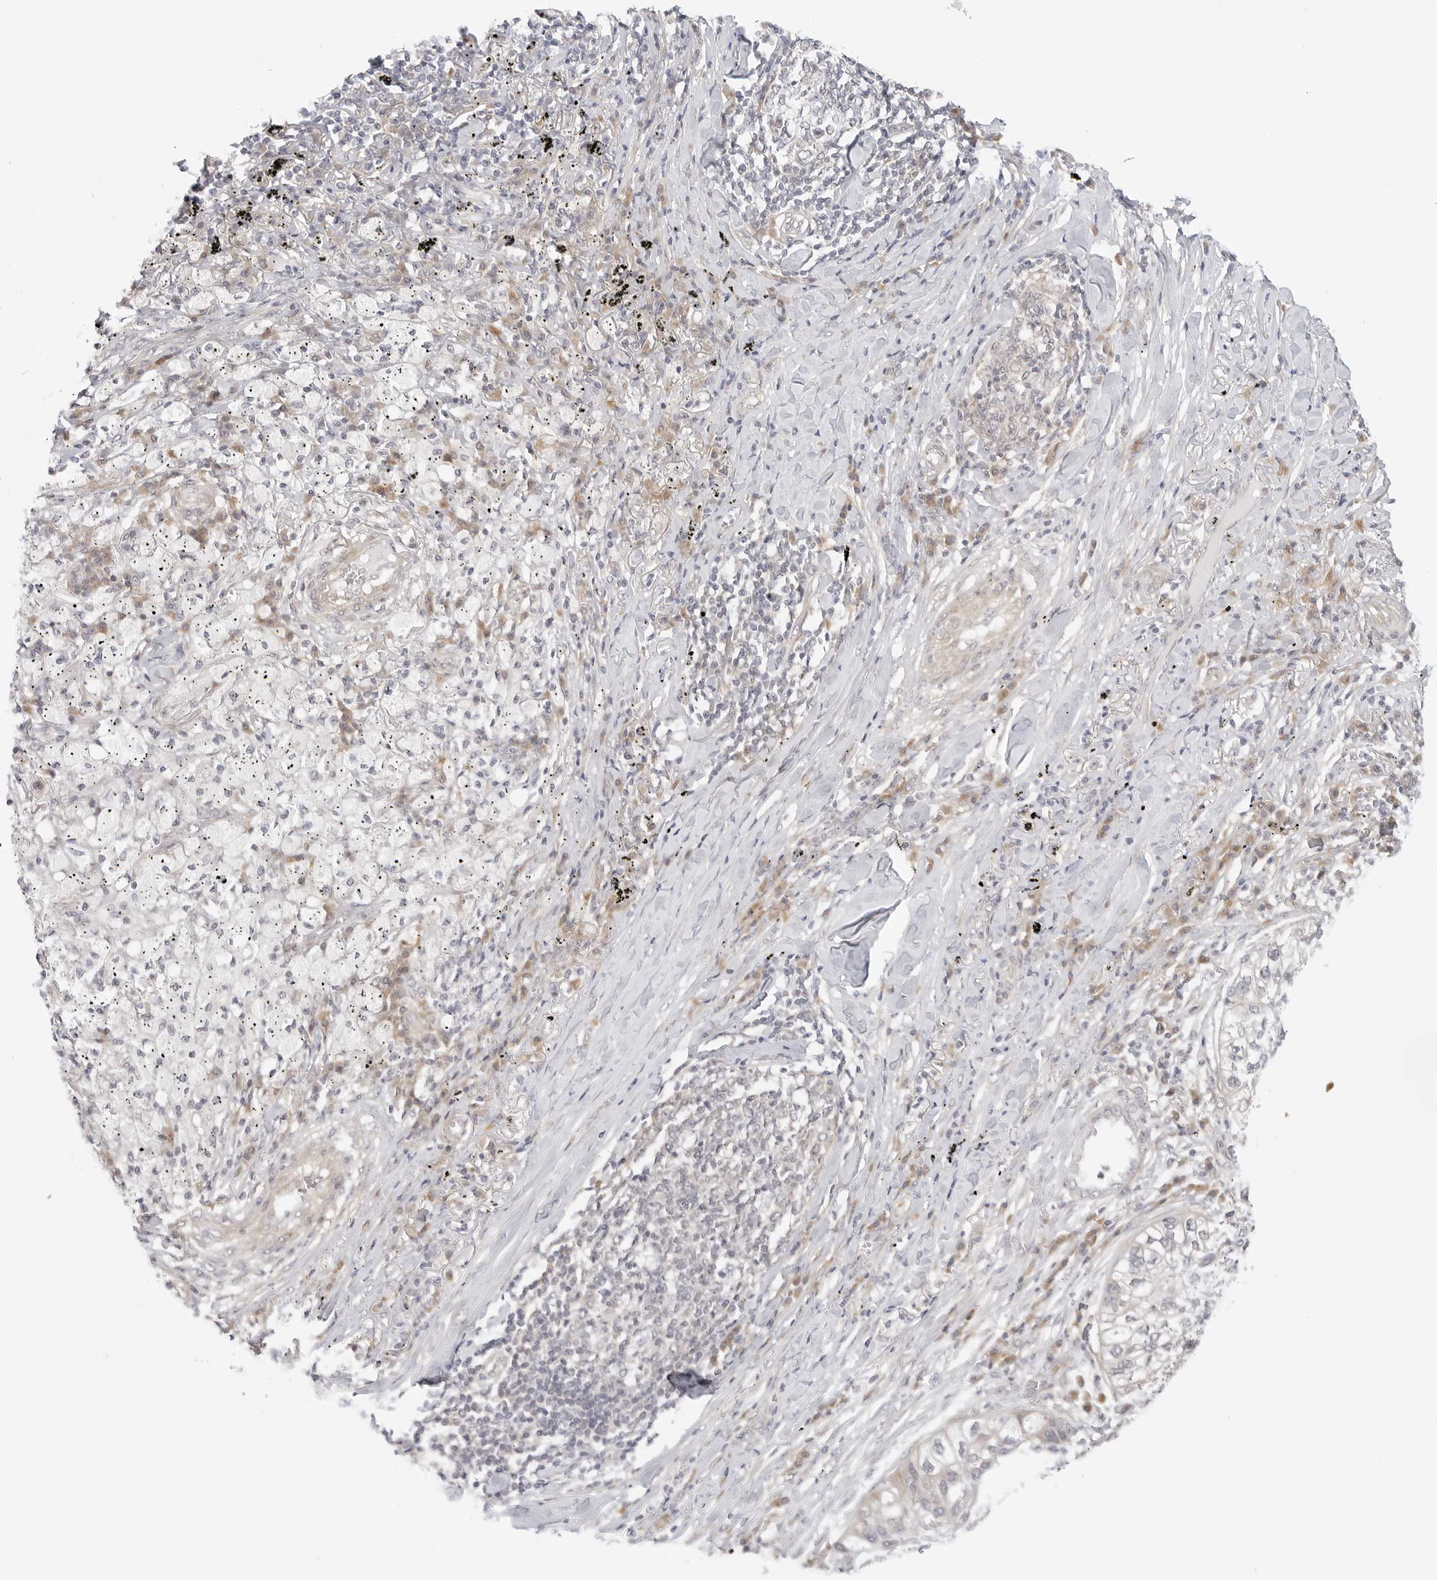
{"staining": {"intensity": "weak", "quantity": "25%-75%", "location": "cytoplasmic/membranous"}, "tissue": "lung cancer", "cell_type": "Tumor cells", "image_type": "cancer", "snomed": [{"axis": "morphology", "description": "Squamous cell carcinoma, NOS"}, {"axis": "topography", "description": "Lung"}], "caption": "Protein expression analysis of squamous cell carcinoma (lung) exhibits weak cytoplasmic/membranous staining in about 25%-75% of tumor cells.", "gene": "TCP1", "patient": {"sex": "female", "age": 63}}